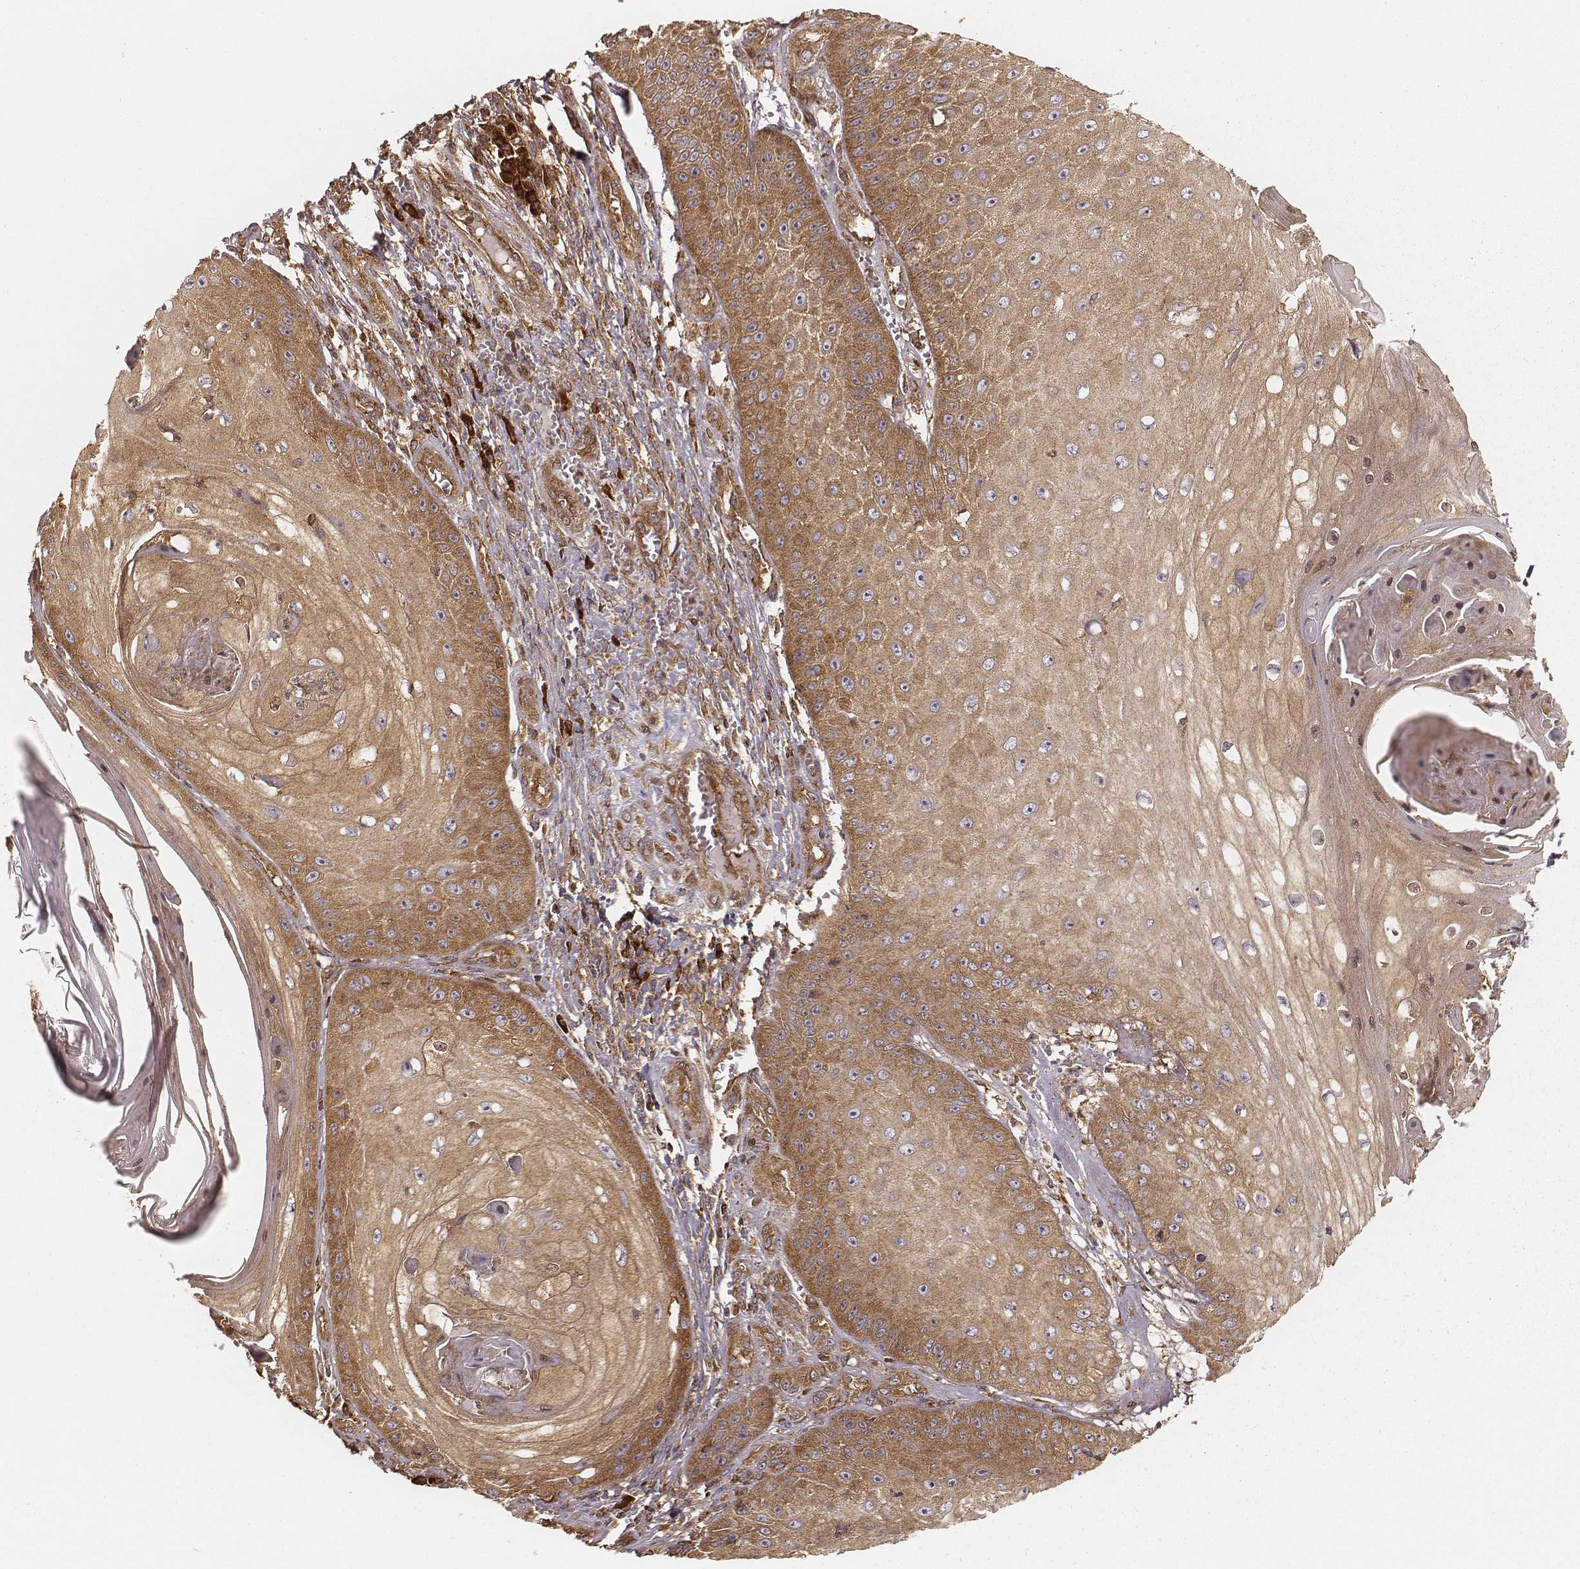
{"staining": {"intensity": "moderate", "quantity": ">75%", "location": "cytoplasmic/membranous"}, "tissue": "skin cancer", "cell_type": "Tumor cells", "image_type": "cancer", "snomed": [{"axis": "morphology", "description": "Squamous cell carcinoma, NOS"}, {"axis": "topography", "description": "Skin"}], "caption": "Immunohistochemical staining of human skin cancer displays medium levels of moderate cytoplasmic/membranous expression in approximately >75% of tumor cells.", "gene": "CARS1", "patient": {"sex": "male", "age": 70}}